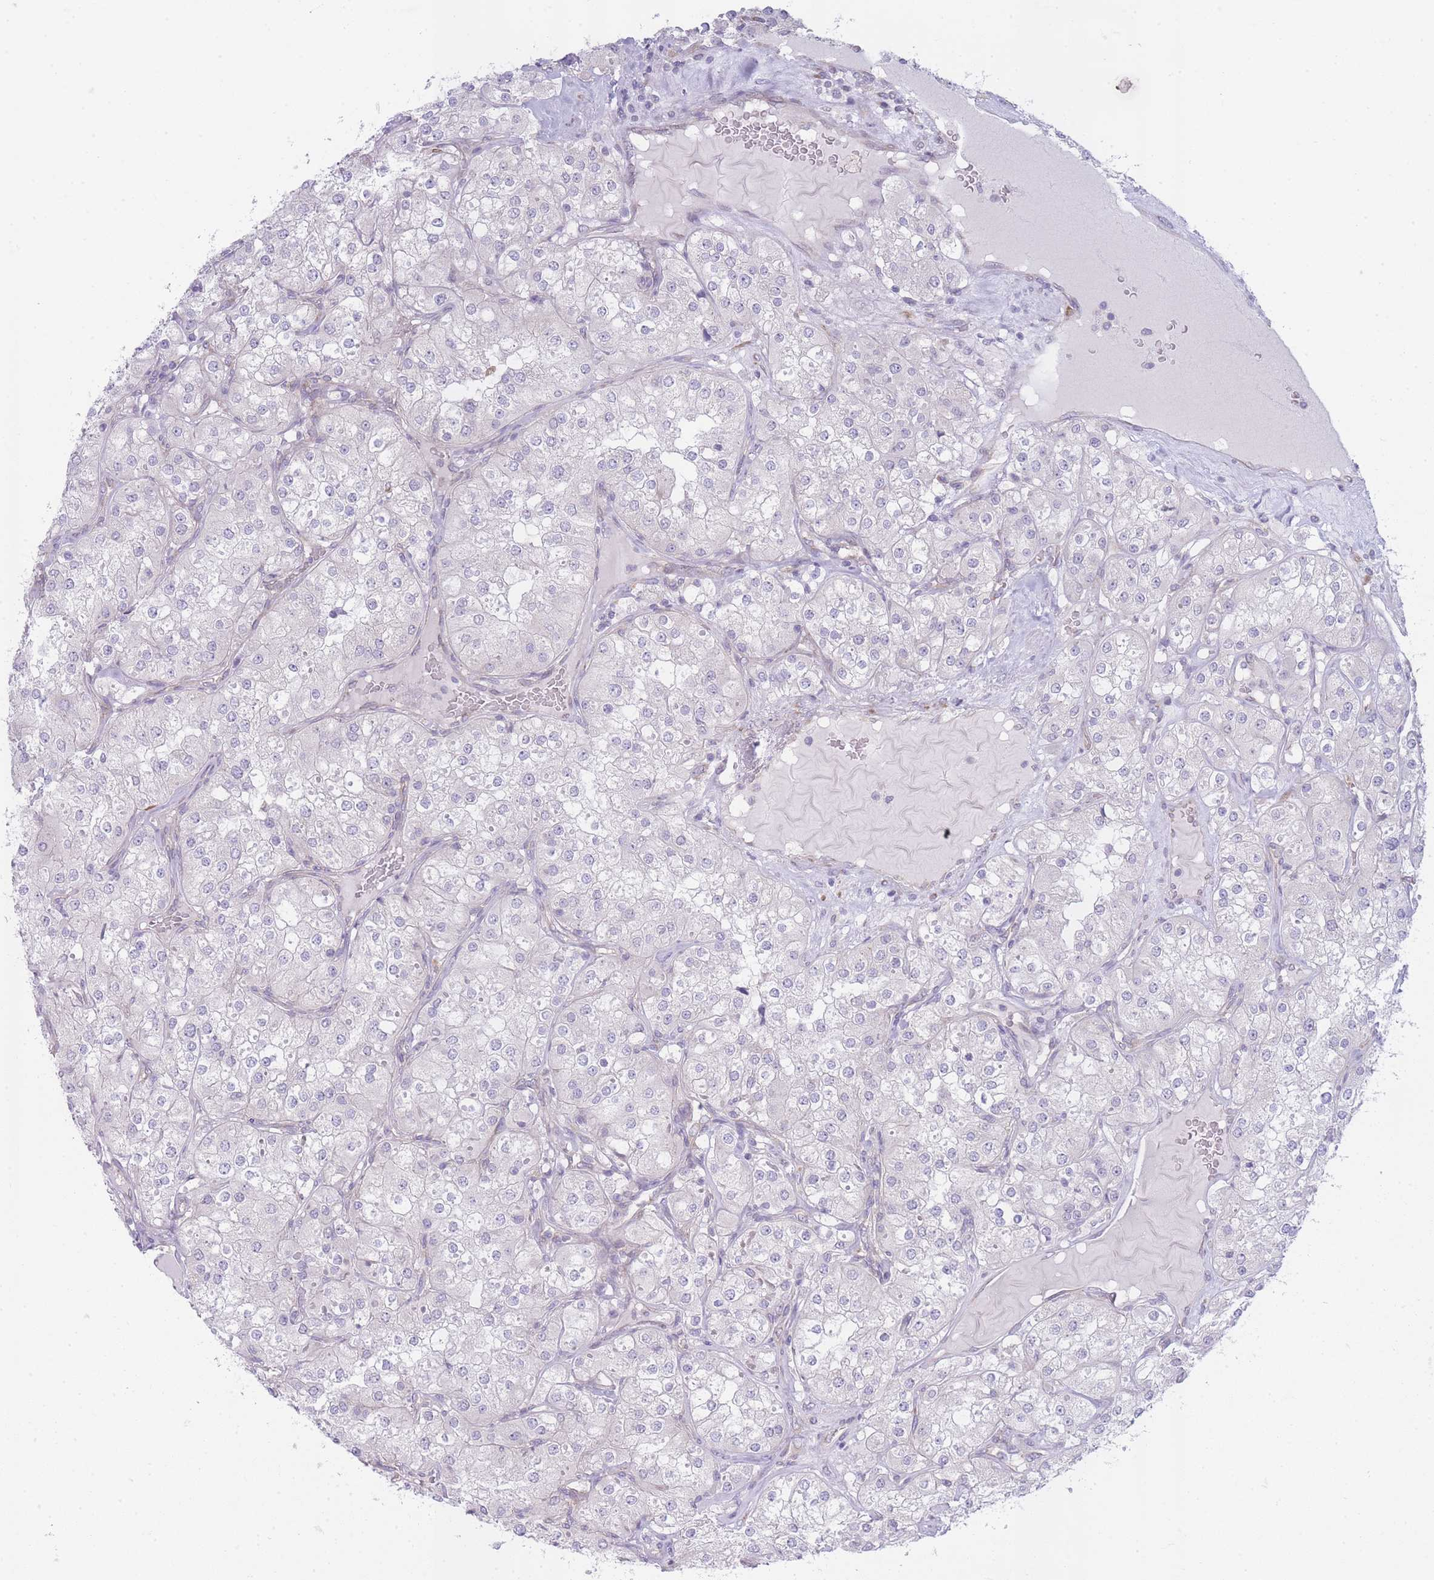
{"staining": {"intensity": "negative", "quantity": "none", "location": "none"}, "tissue": "renal cancer", "cell_type": "Tumor cells", "image_type": "cancer", "snomed": [{"axis": "morphology", "description": "Adenocarcinoma, NOS"}, {"axis": "topography", "description": "Kidney"}], "caption": "A histopathology image of human renal cancer (adenocarcinoma) is negative for staining in tumor cells. (Stains: DAB immunohistochemistry with hematoxylin counter stain, Microscopy: brightfield microscopy at high magnification).", "gene": "OR5L2", "patient": {"sex": "male", "age": 77}}